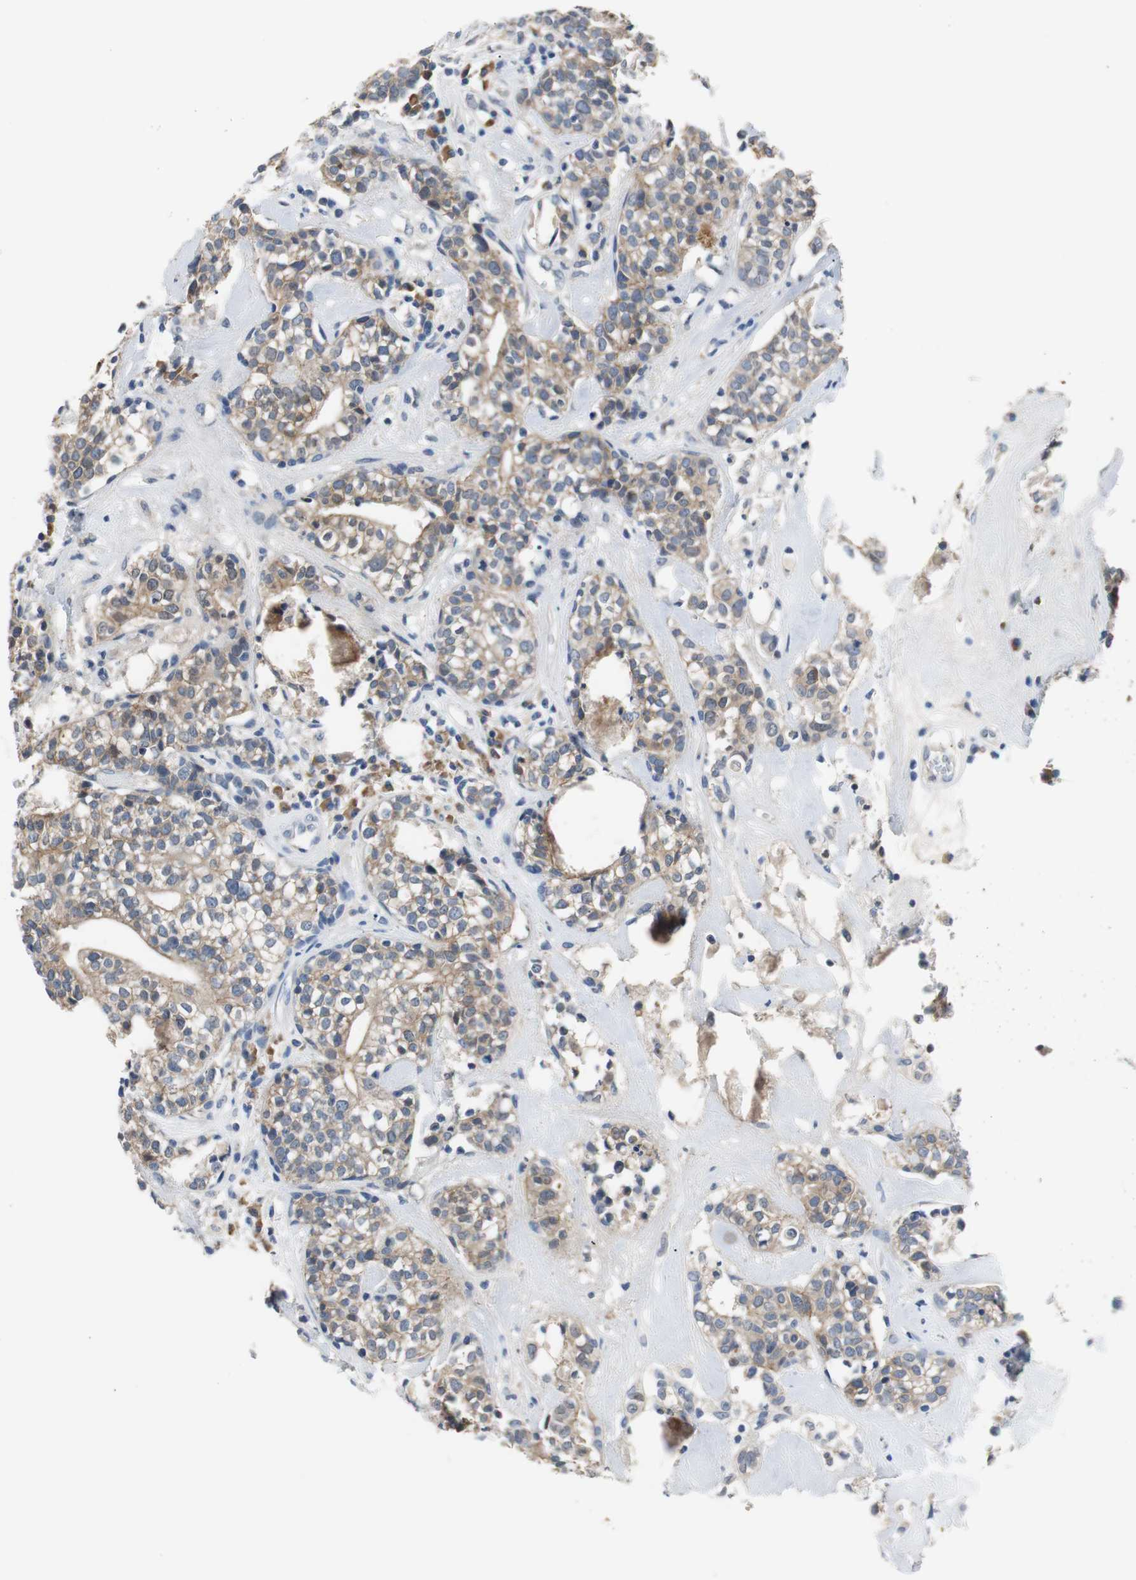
{"staining": {"intensity": "weak", "quantity": ">75%", "location": "cytoplasmic/membranous"}, "tissue": "head and neck cancer", "cell_type": "Tumor cells", "image_type": "cancer", "snomed": [{"axis": "morphology", "description": "Adenocarcinoma, NOS"}, {"axis": "topography", "description": "Salivary gland"}, {"axis": "topography", "description": "Head-Neck"}], "caption": "Head and neck cancer stained for a protein exhibits weak cytoplasmic/membranous positivity in tumor cells.", "gene": "PCK1", "patient": {"sex": "female", "age": 65}}